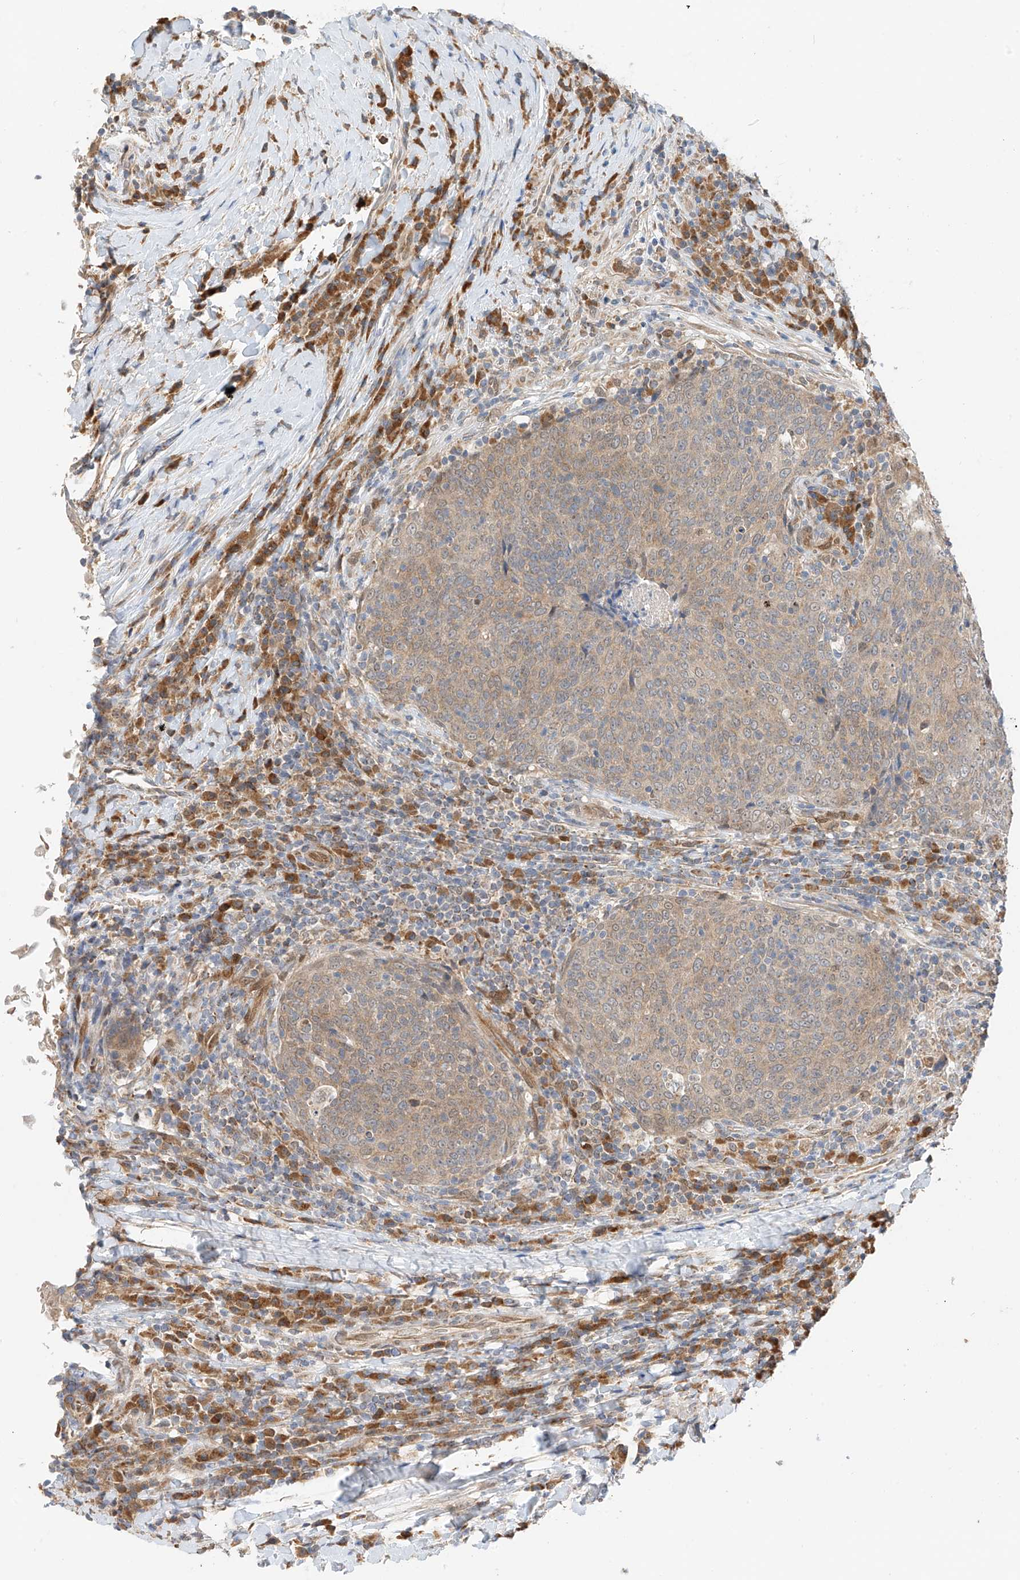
{"staining": {"intensity": "weak", "quantity": ">75%", "location": "cytoplasmic/membranous"}, "tissue": "head and neck cancer", "cell_type": "Tumor cells", "image_type": "cancer", "snomed": [{"axis": "morphology", "description": "Squamous cell carcinoma, NOS"}, {"axis": "morphology", "description": "Squamous cell carcinoma, metastatic, NOS"}, {"axis": "topography", "description": "Lymph node"}, {"axis": "topography", "description": "Head-Neck"}], "caption": "Squamous cell carcinoma (head and neck) was stained to show a protein in brown. There is low levels of weak cytoplasmic/membranous positivity in about >75% of tumor cells.", "gene": "PPA2", "patient": {"sex": "male", "age": 62}}